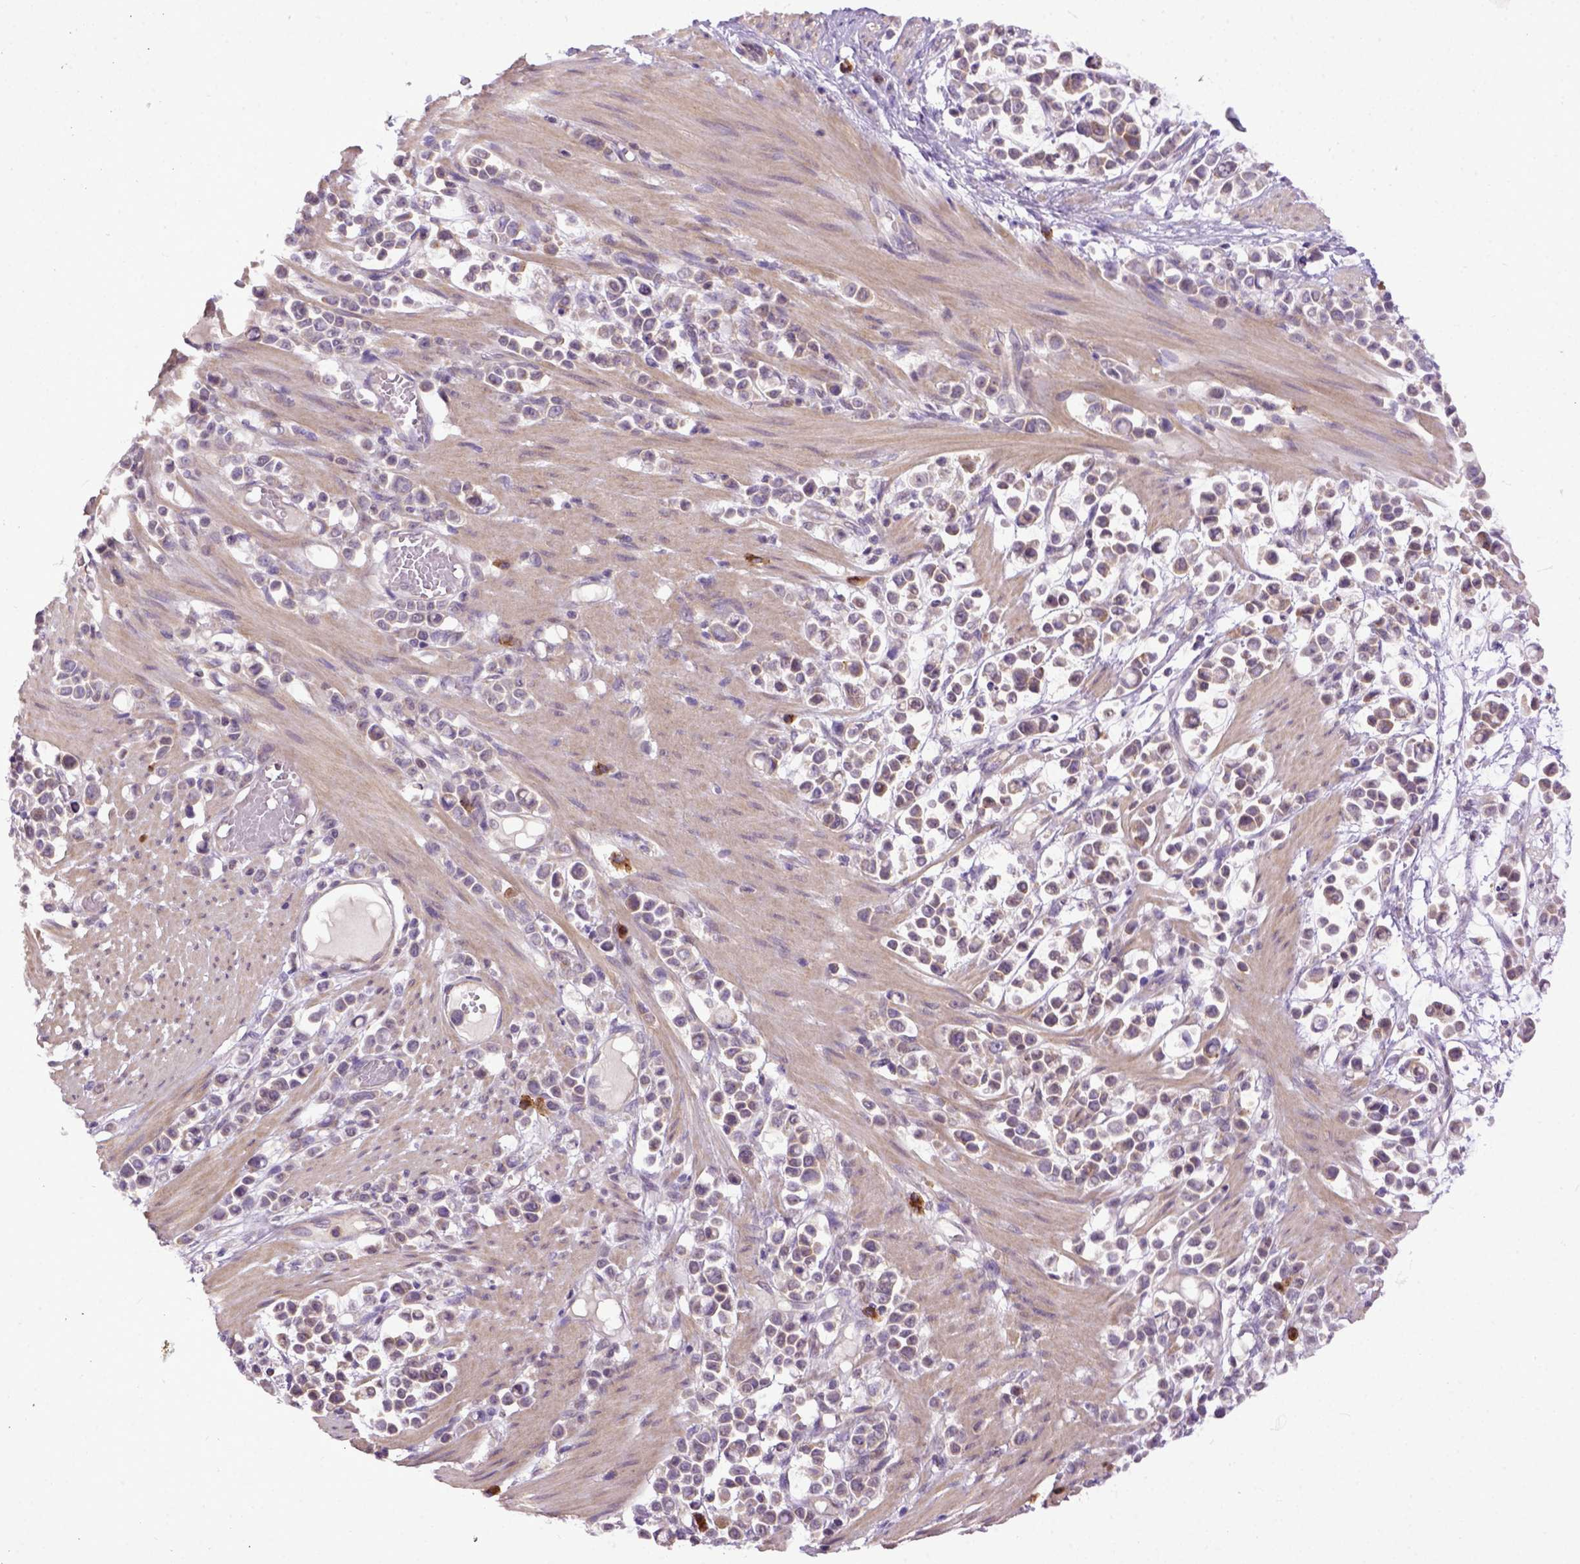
{"staining": {"intensity": "negative", "quantity": "none", "location": "none"}, "tissue": "stomach cancer", "cell_type": "Tumor cells", "image_type": "cancer", "snomed": [{"axis": "morphology", "description": "Adenocarcinoma, NOS"}, {"axis": "topography", "description": "Stomach"}], "caption": "Tumor cells are negative for brown protein staining in stomach adenocarcinoma.", "gene": "CPNE1", "patient": {"sex": "male", "age": 82}}